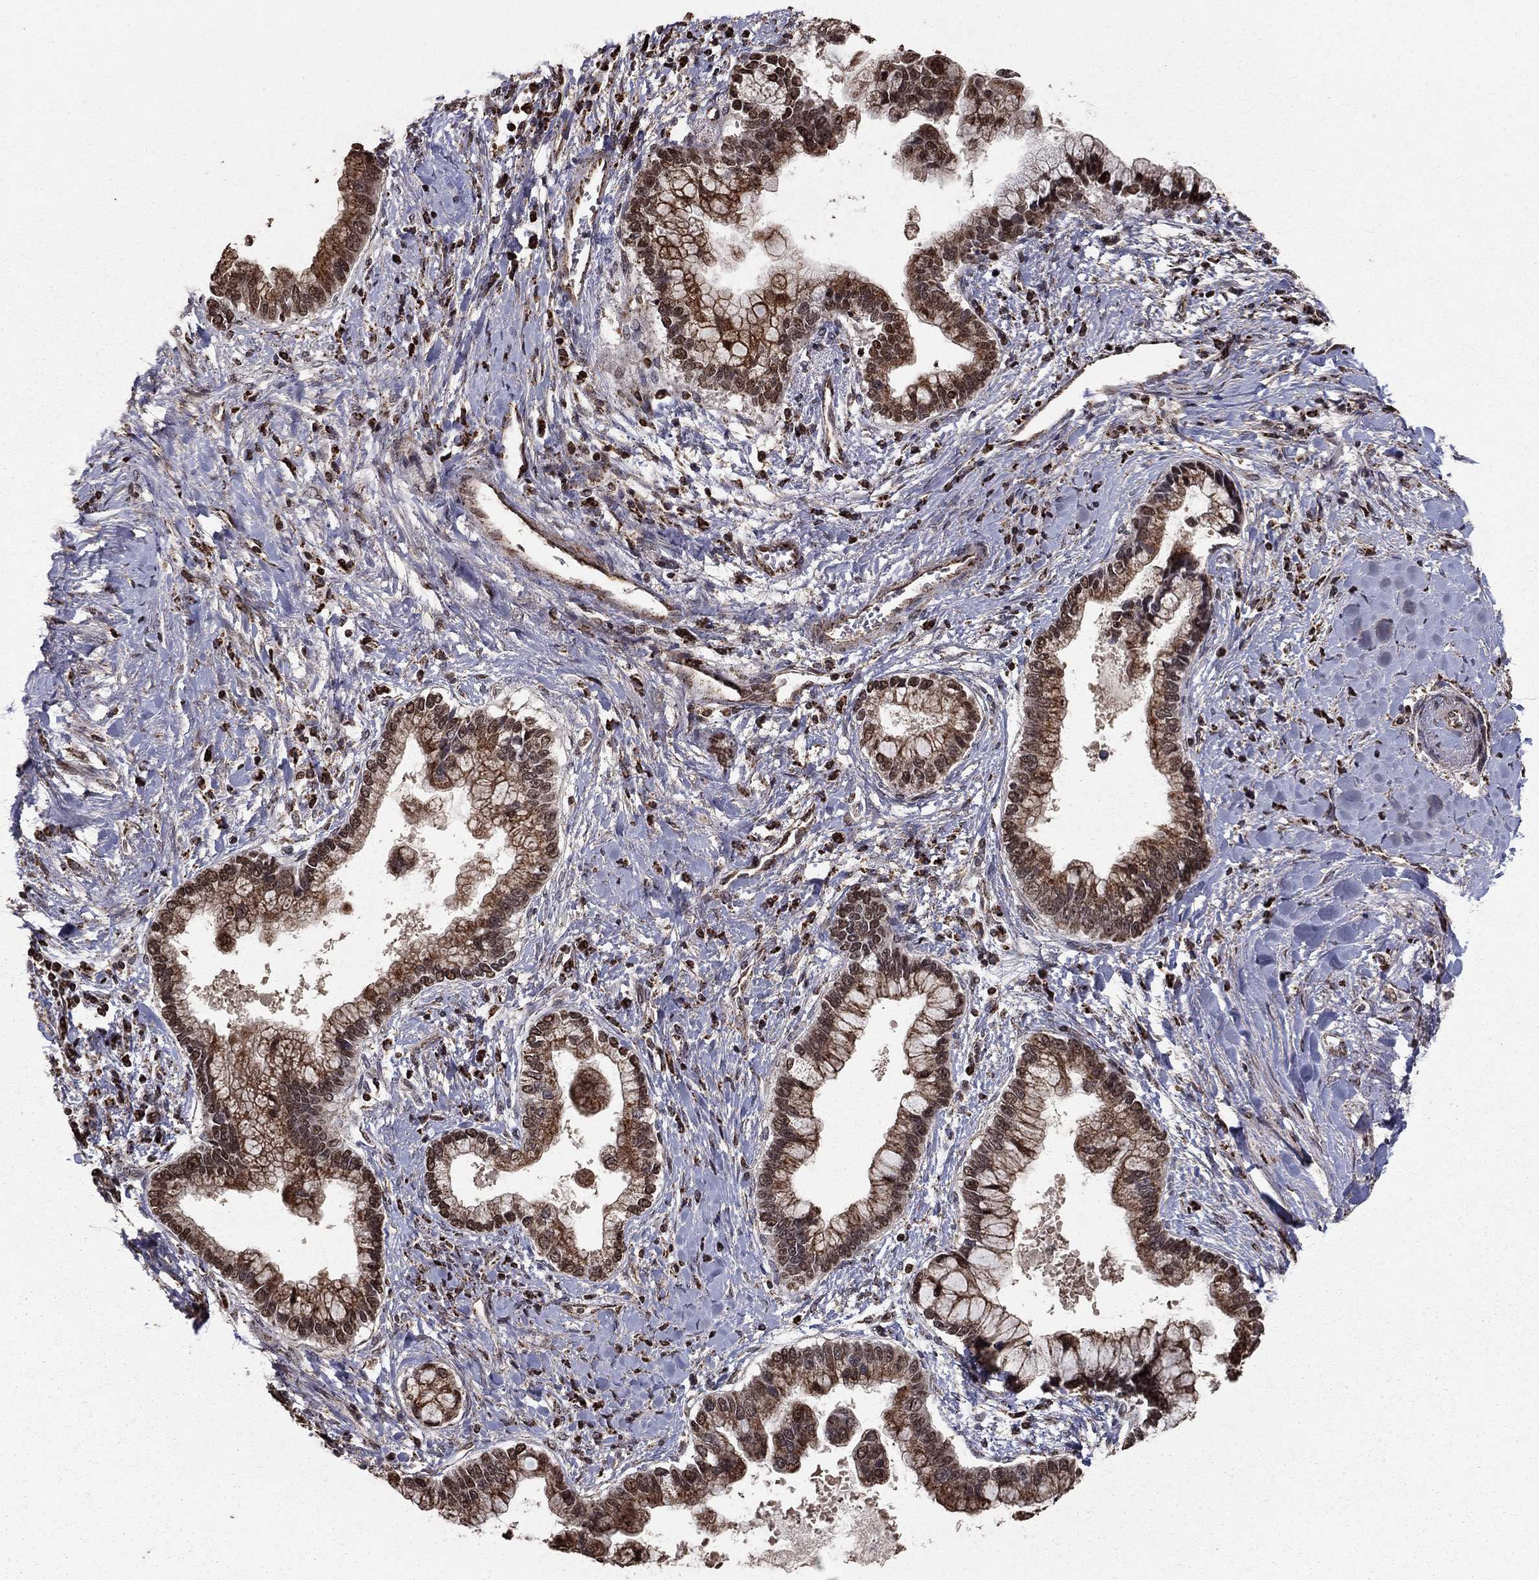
{"staining": {"intensity": "strong", "quantity": ">75%", "location": "cytoplasmic/membranous,nuclear"}, "tissue": "liver cancer", "cell_type": "Tumor cells", "image_type": "cancer", "snomed": [{"axis": "morphology", "description": "Cholangiocarcinoma"}, {"axis": "topography", "description": "Liver"}], "caption": "A brown stain shows strong cytoplasmic/membranous and nuclear positivity of a protein in human liver cholangiocarcinoma tumor cells.", "gene": "ACOT13", "patient": {"sex": "male", "age": 50}}